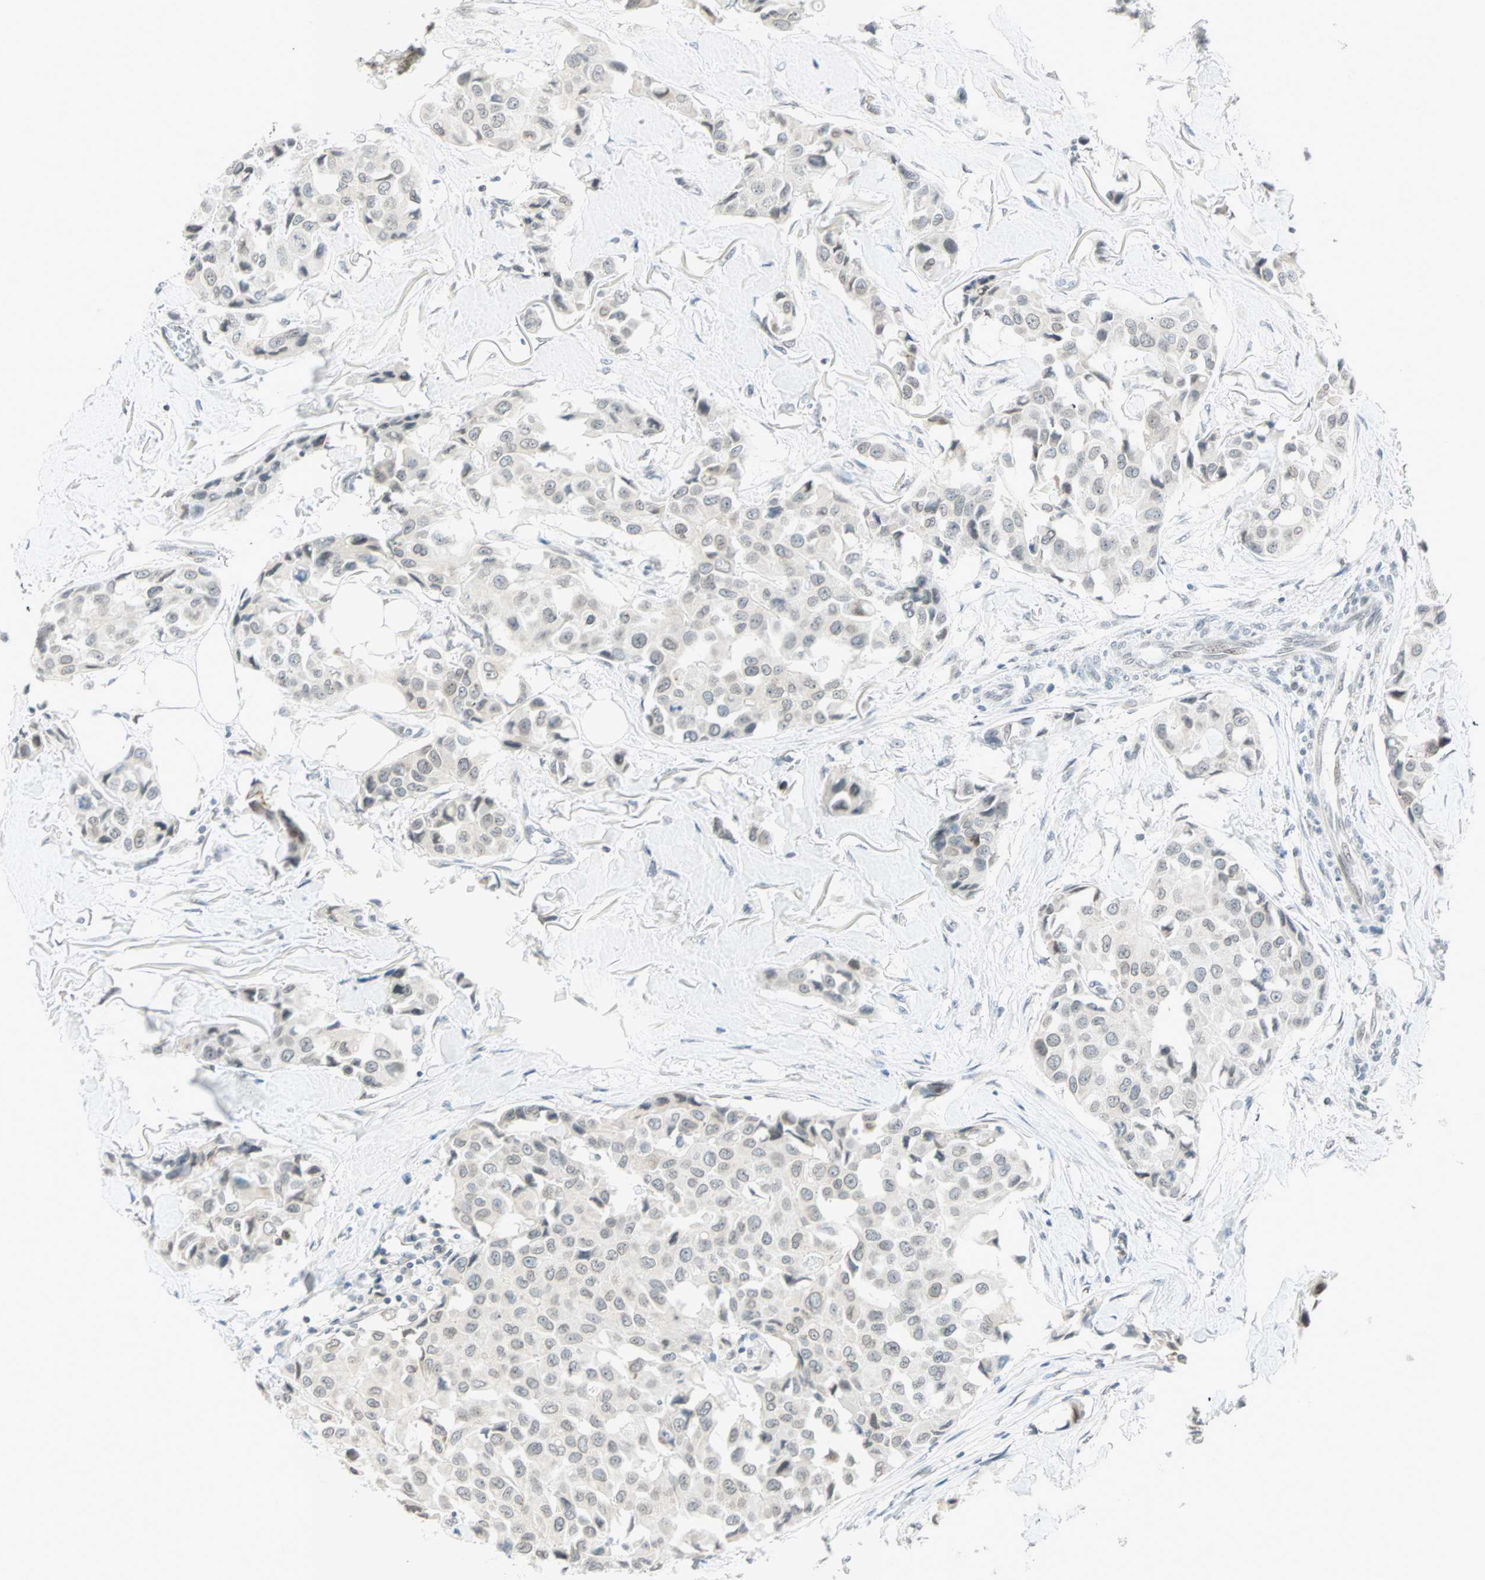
{"staining": {"intensity": "negative", "quantity": "none", "location": "none"}, "tissue": "breast cancer", "cell_type": "Tumor cells", "image_type": "cancer", "snomed": [{"axis": "morphology", "description": "Duct carcinoma"}, {"axis": "topography", "description": "Breast"}], "caption": "An IHC histopathology image of infiltrating ductal carcinoma (breast) is shown. There is no staining in tumor cells of infiltrating ductal carcinoma (breast).", "gene": "BCAN", "patient": {"sex": "female", "age": 80}}